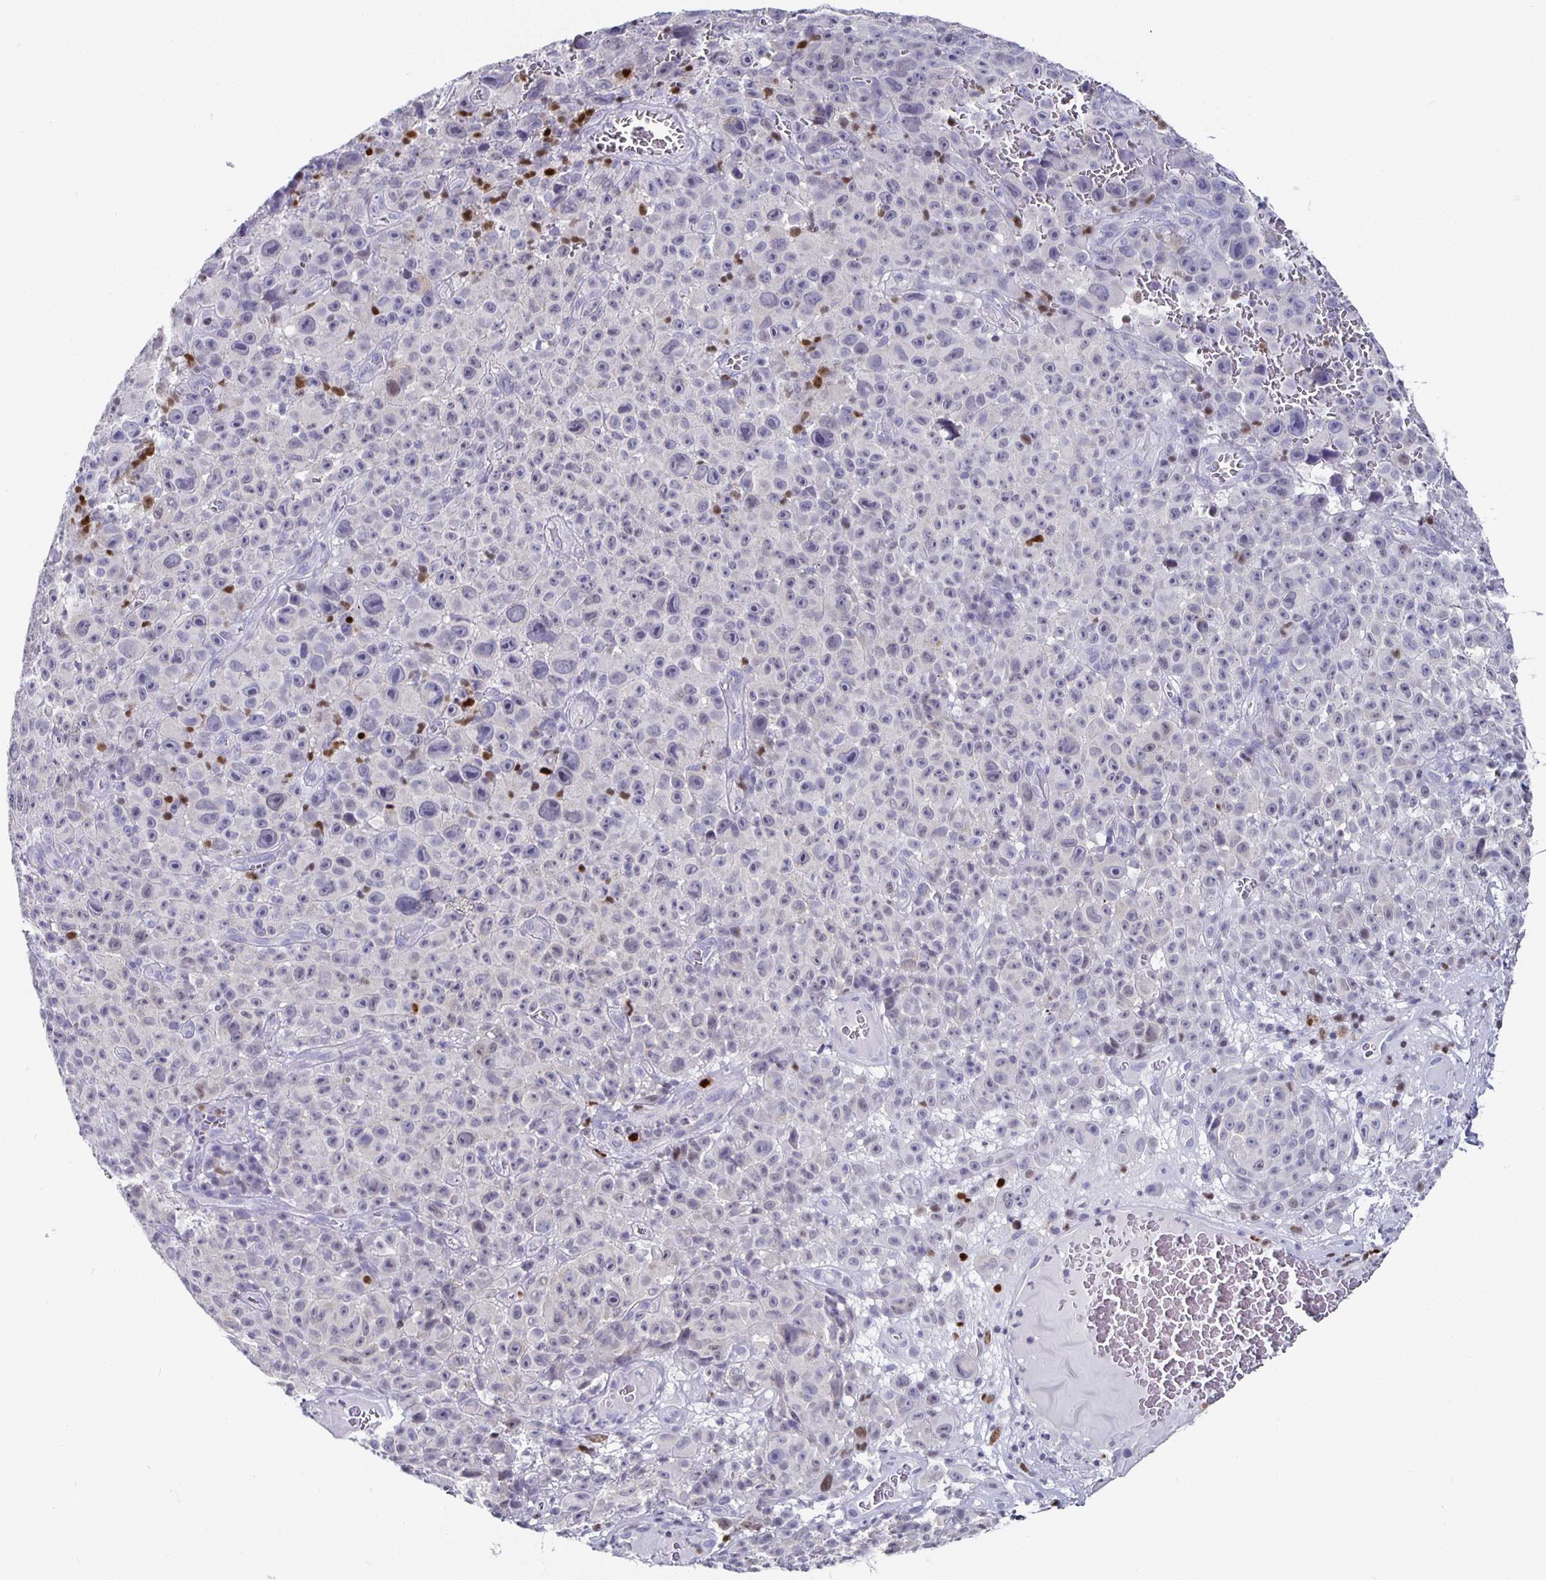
{"staining": {"intensity": "negative", "quantity": "none", "location": "none"}, "tissue": "melanoma", "cell_type": "Tumor cells", "image_type": "cancer", "snomed": [{"axis": "morphology", "description": "Malignant melanoma, NOS"}, {"axis": "topography", "description": "Skin"}], "caption": "Tumor cells are negative for protein expression in human melanoma.", "gene": "RUNX2", "patient": {"sex": "female", "age": 82}}